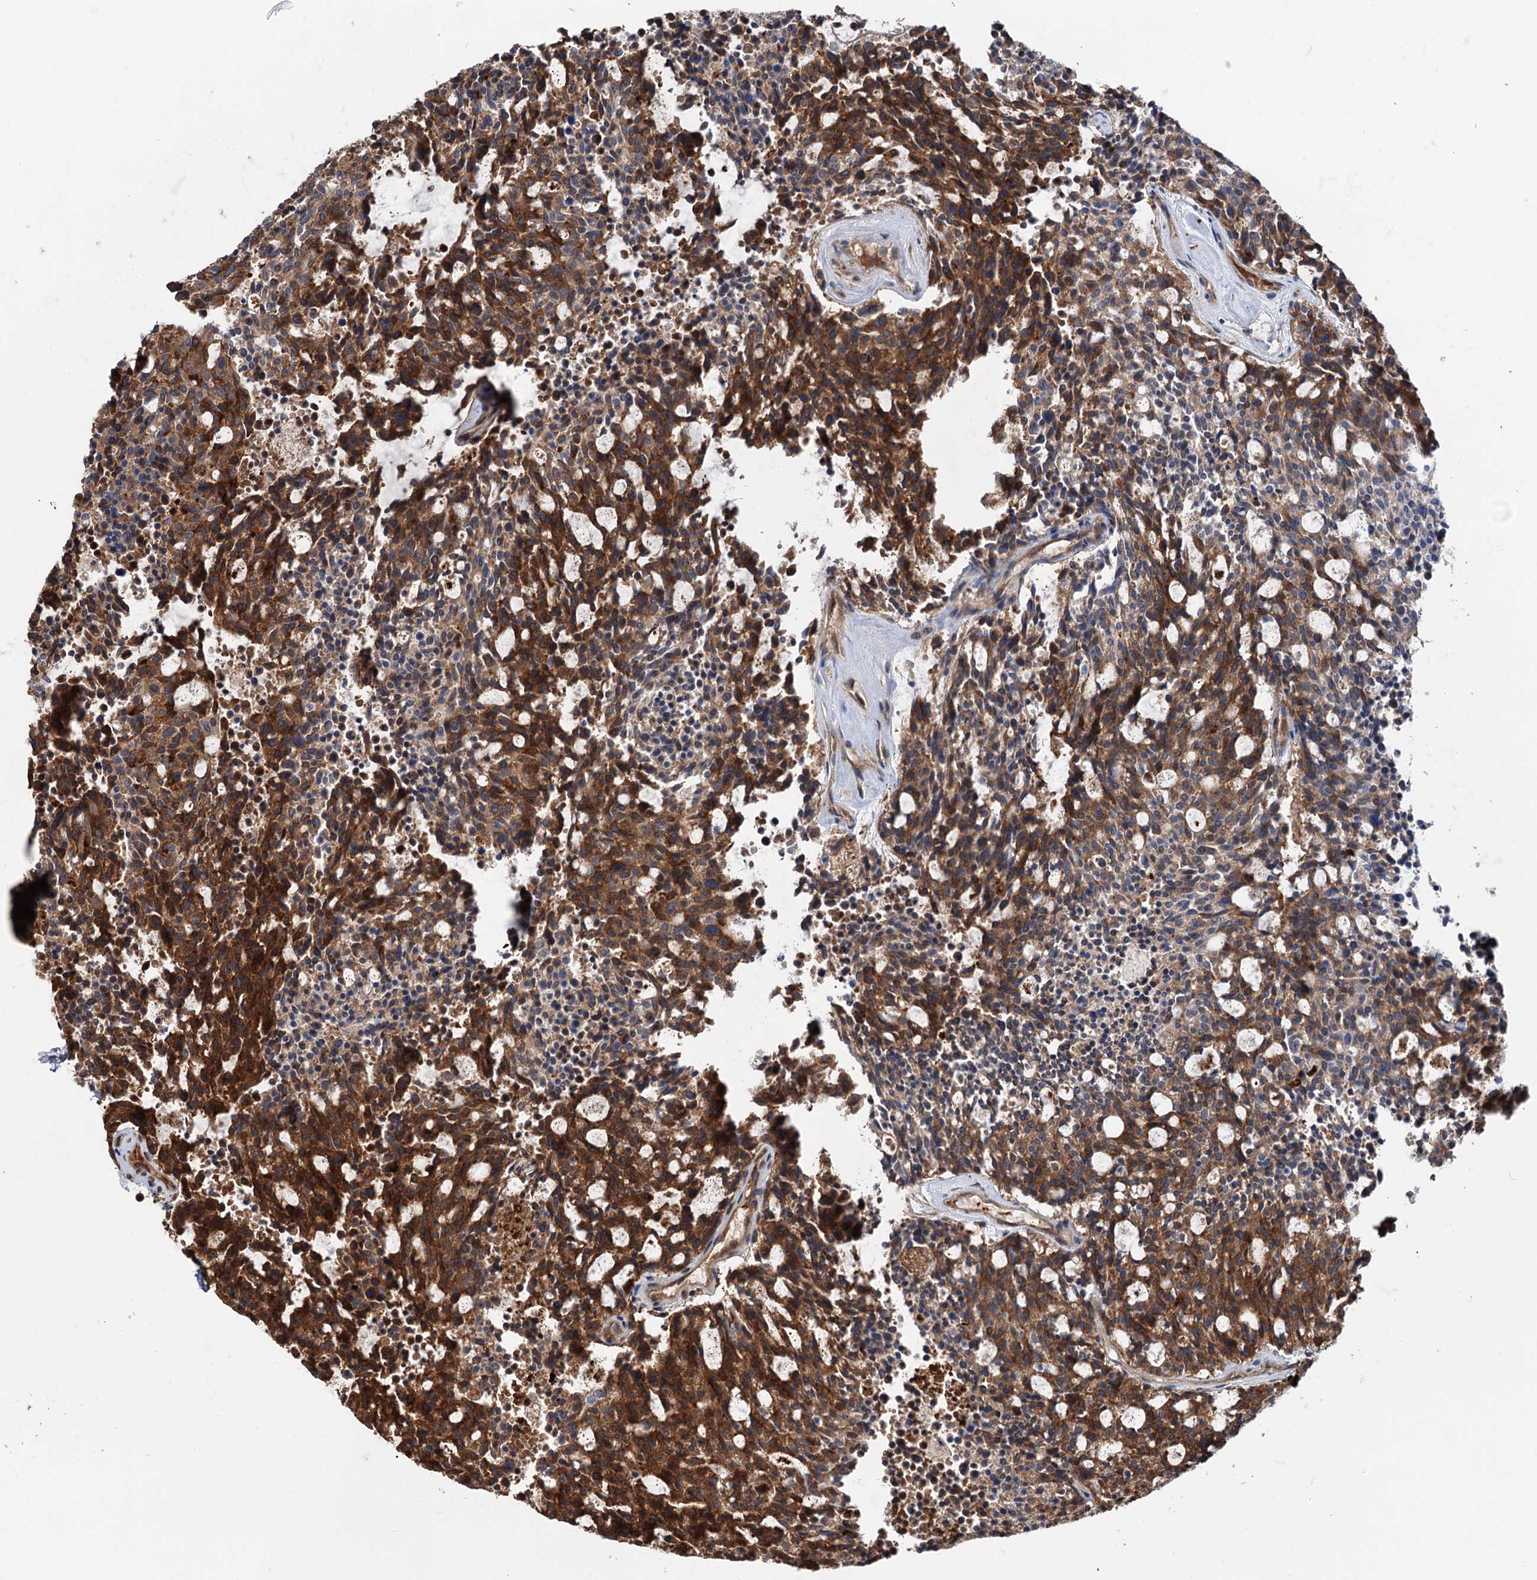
{"staining": {"intensity": "strong", "quantity": ">75%", "location": "cytoplasmic/membranous"}, "tissue": "carcinoid", "cell_type": "Tumor cells", "image_type": "cancer", "snomed": [{"axis": "morphology", "description": "Carcinoid, malignant, NOS"}, {"axis": "topography", "description": "Pancreas"}], "caption": "This is an image of immunohistochemistry (IHC) staining of malignant carcinoid, which shows strong positivity in the cytoplasmic/membranous of tumor cells.", "gene": "RNF111", "patient": {"sex": "female", "age": 54}}